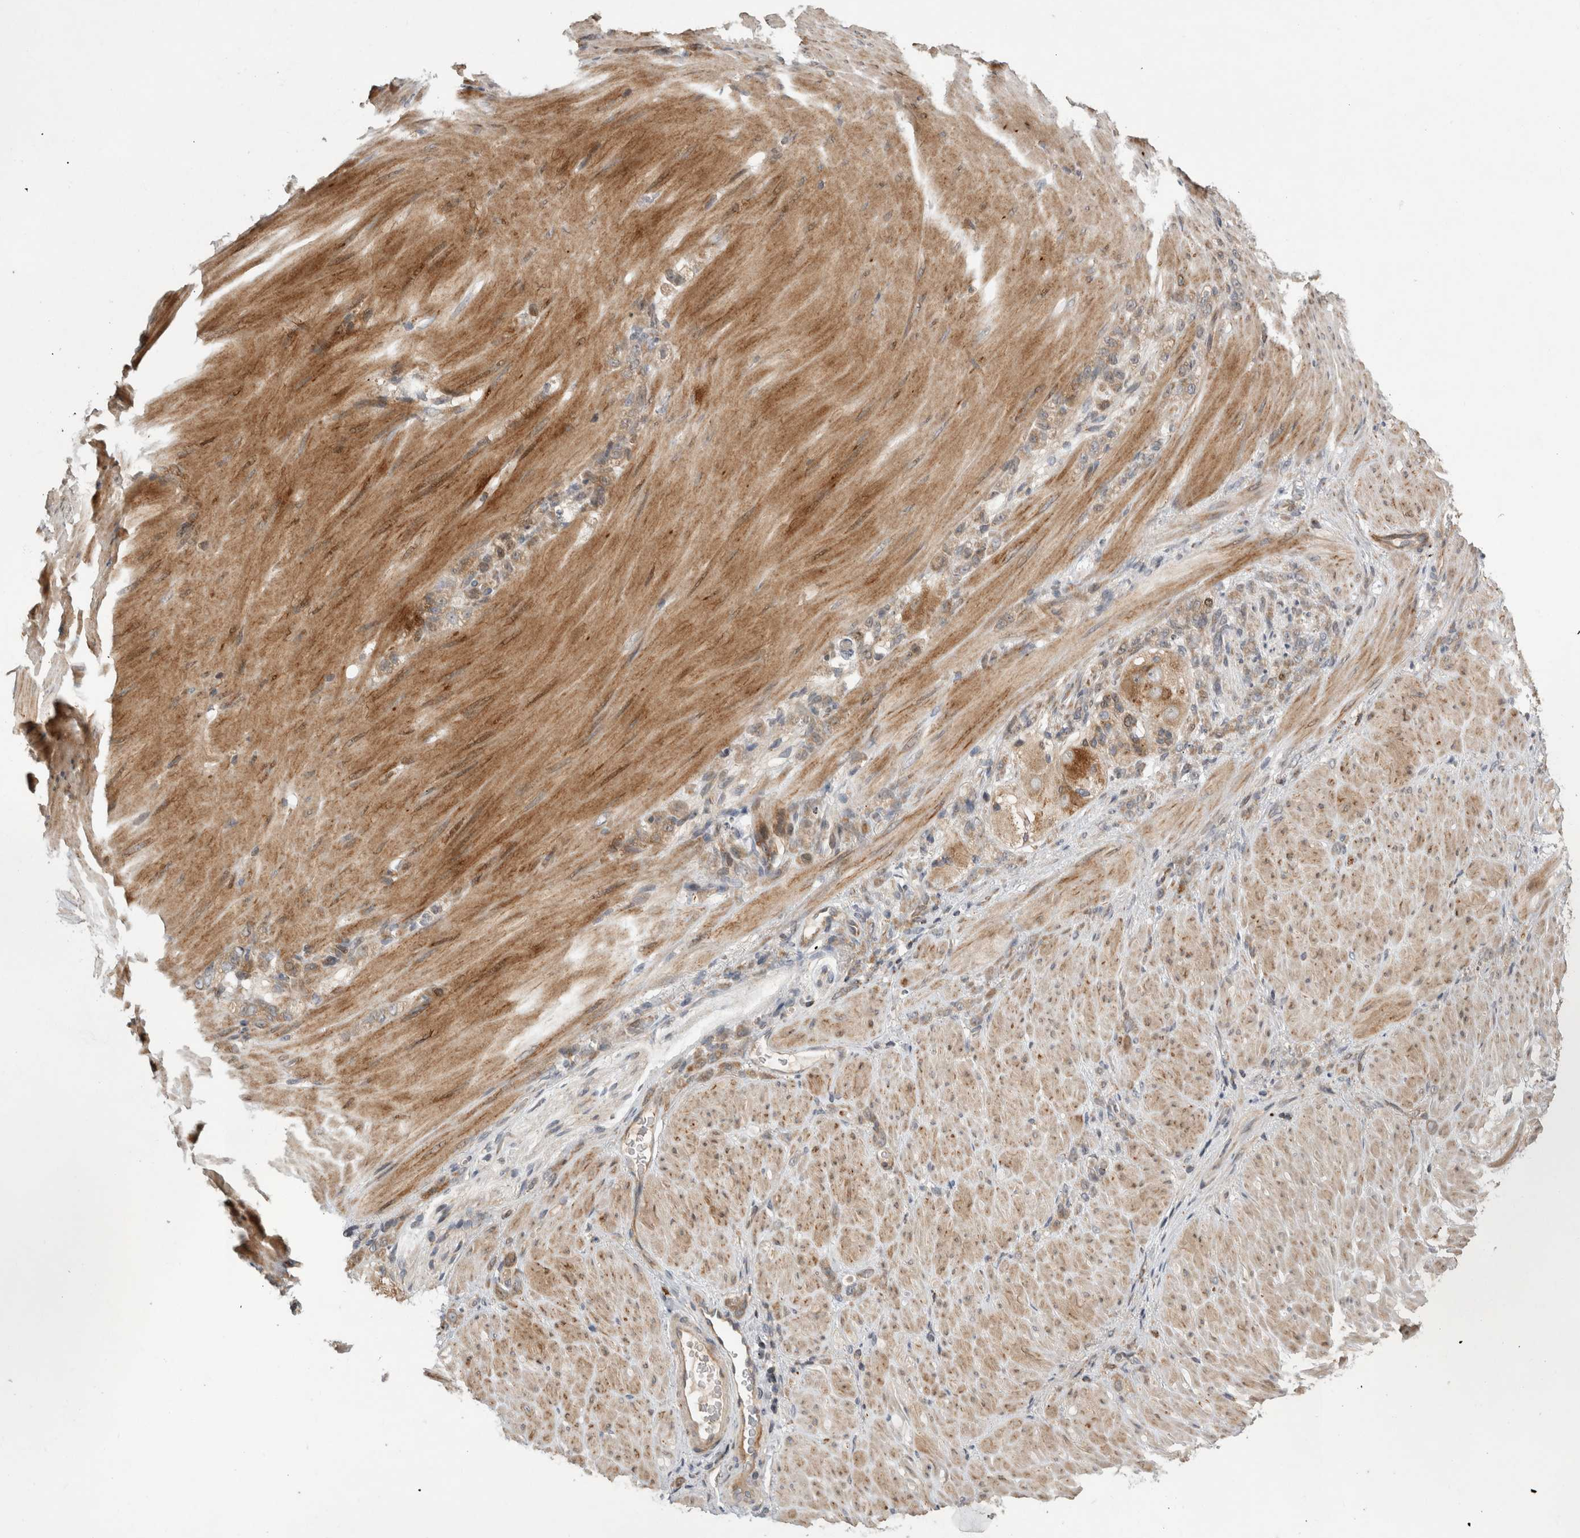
{"staining": {"intensity": "weak", "quantity": ">75%", "location": "cytoplasmic/membranous"}, "tissue": "stomach cancer", "cell_type": "Tumor cells", "image_type": "cancer", "snomed": [{"axis": "morphology", "description": "Normal tissue, NOS"}, {"axis": "morphology", "description": "Adenocarcinoma, NOS"}, {"axis": "topography", "description": "Stomach"}], "caption": "This photomicrograph demonstrates IHC staining of stomach cancer, with low weak cytoplasmic/membranous staining in about >75% of tumor cells.", "gene": "SERAC1", "patient": {"sex": "male", "age": 82}}